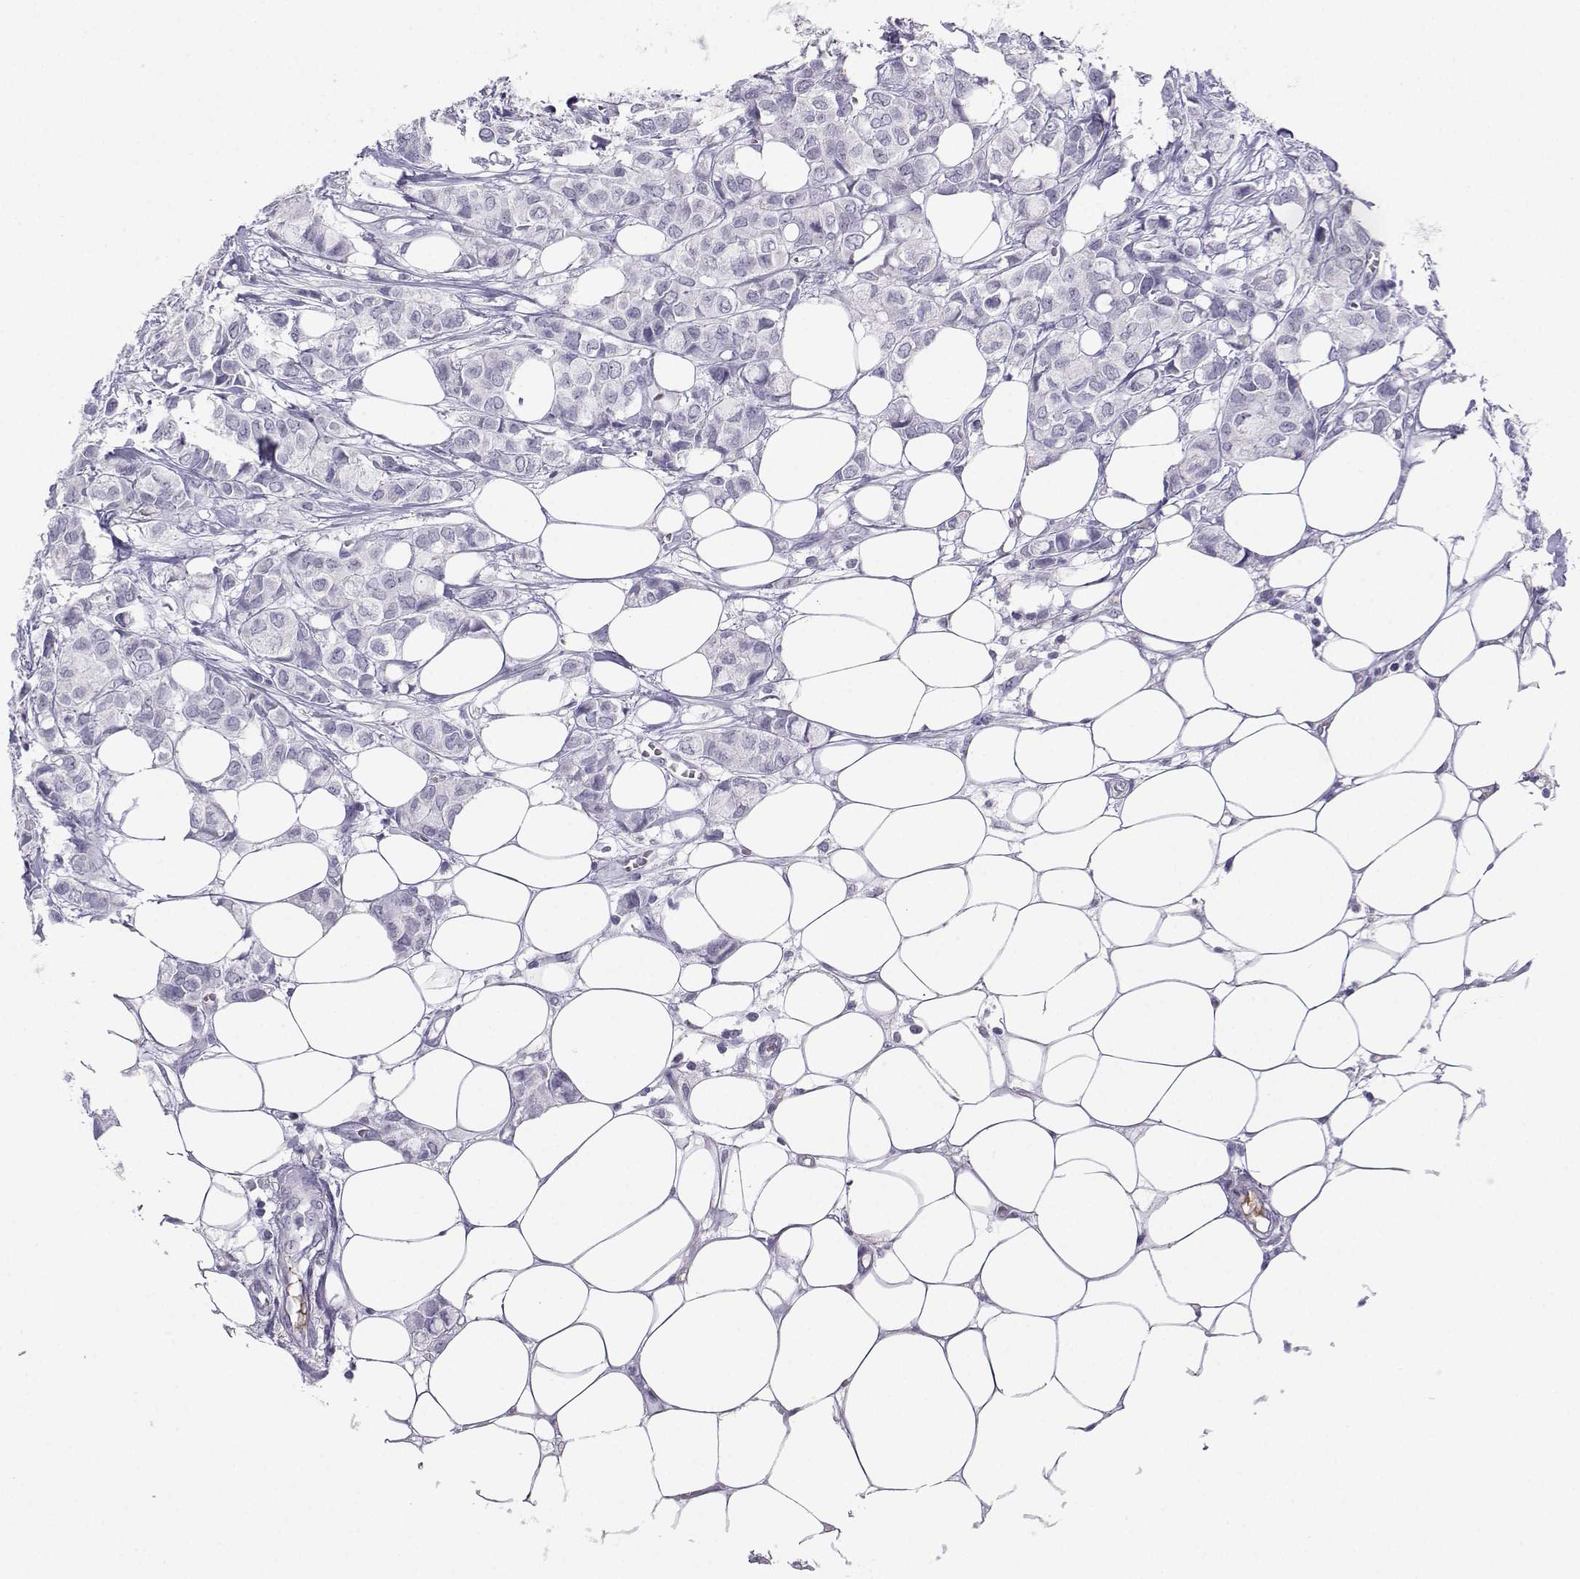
{"staining": {"intensity": "negative", "quantity": "none", "location": "none"}, "tissue": "breast cancer", "cell_type": "Tumor cells", "image_type": "cancer", "snomed": [{"axis": "morphology", "description": "Duct carcinoma"}, {"axis": "topography", "description": "Breast"}], "caption": "This is an IHC photomicrograph of invasive ductal carcinoma (breast). There is no expression in tumor cells.", "gene": "LHX1", "patient": {"sex": "female", "age": 85}}